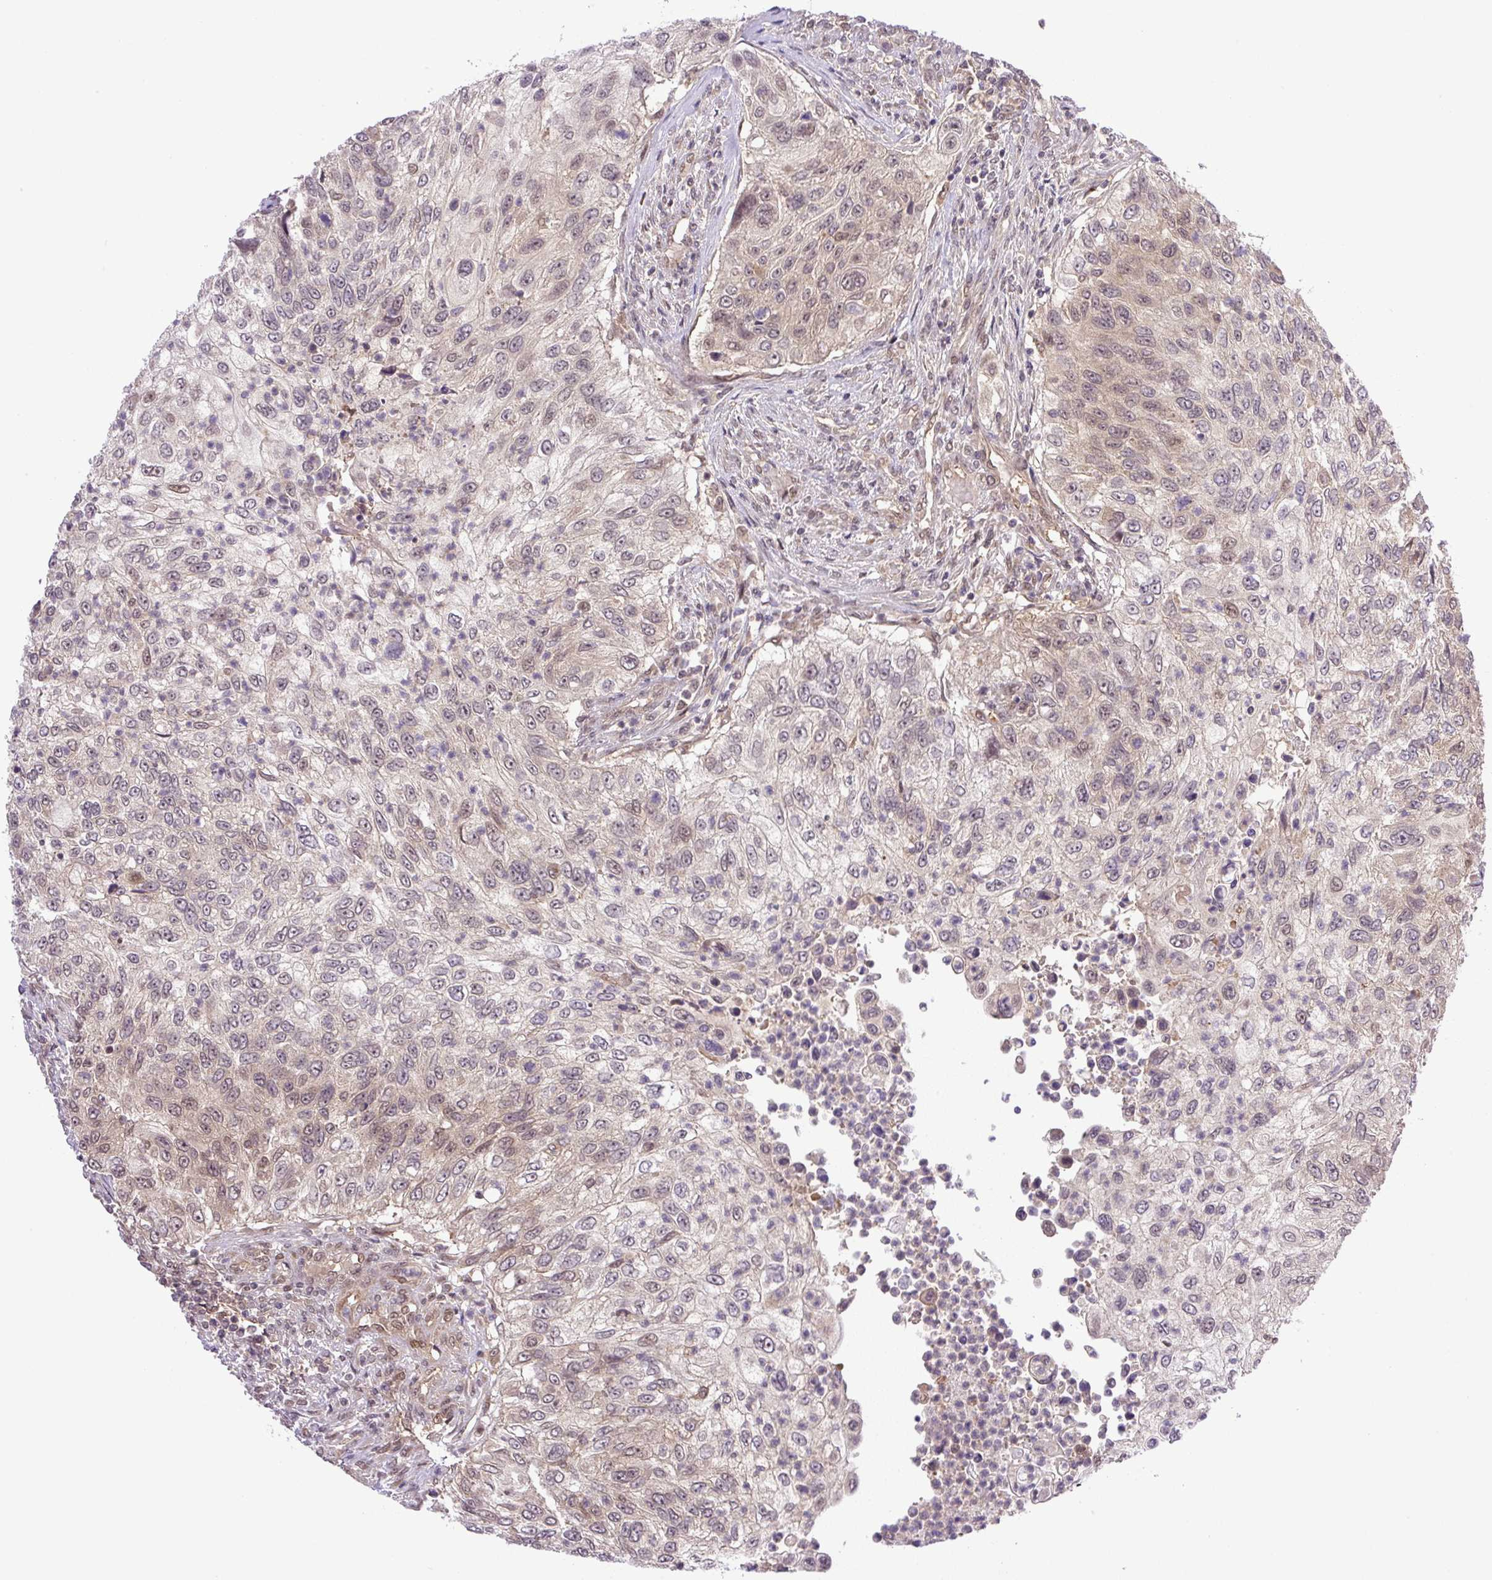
{"staining": {"intensity": "moderate", "quantity": "<25%", "location": "nuclear"}, "tissue": "urothelial cancer", "cell_type": "Tumor cells", "image_type": "cancer", "snomed": [{"axis": "morphology", "description": "Urothelial carcinoma, High grade"}, {"axis": "topography", "description": "Urinary bladder"}], "caption": "This image demonstrates IHC staining of urothelial cancer, with low moderate nuclear staining in approximately <25% of tumor cells.", "gene": "SGTA", "patient": {"sex": "female", "age": 60}}